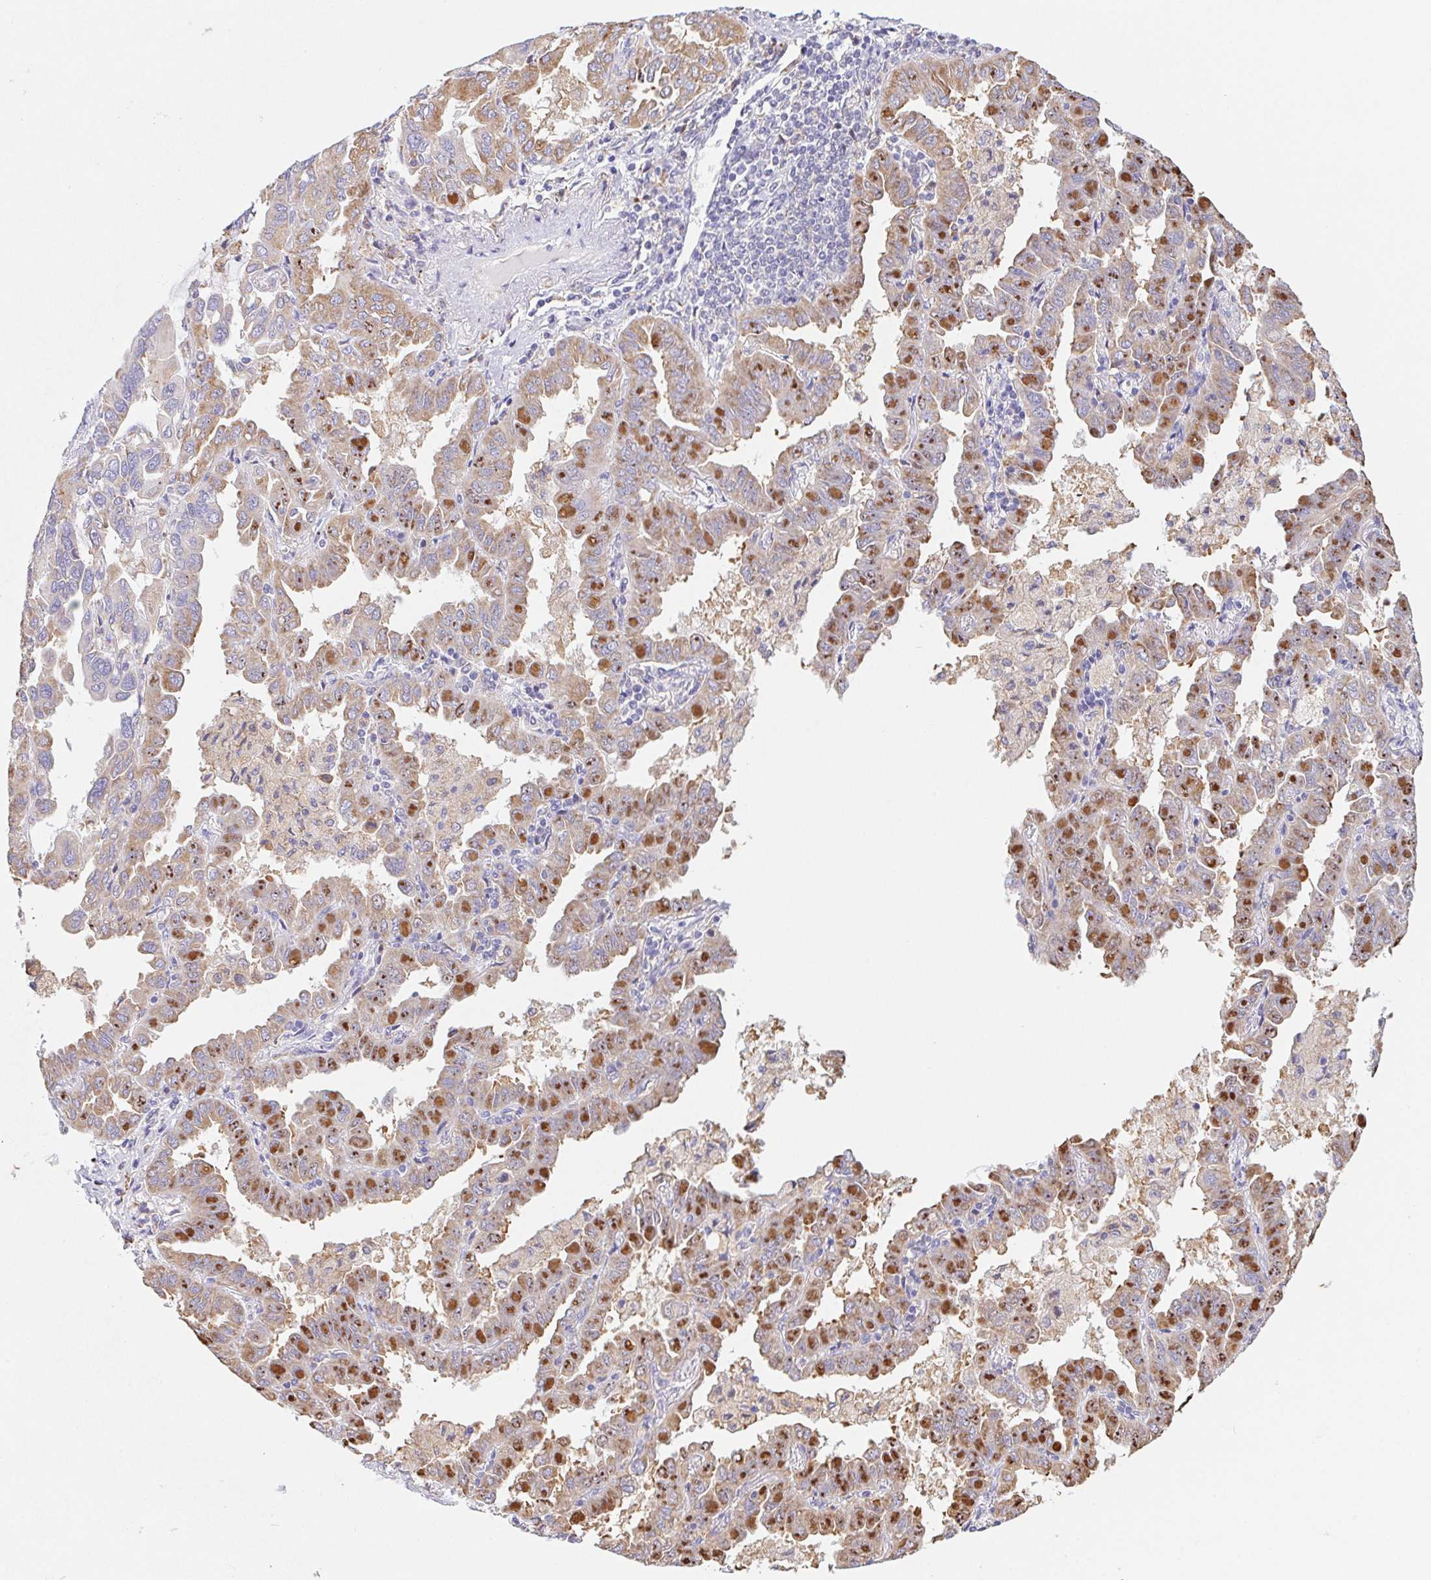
{"staining": {"intensity": "moderate", "quantity": "25%-75%", "location": "cytoplasmic/membranous"}, "tissue": "lung cancer", "cell_type": "Tumor cells", "image_type": "cancer", "snomed": [{"axis": "morphology", "description": "Adenocarcinoma, NOS"}, {"axis": "topography", "description": "Lung"}], "caption": "Protein staining of lung cancer tissue reveals moderate cytoplasmic/membranous expression in approximately 25%-75% of tumor cells. (brown staining indicates protein expression, while blue staining denotes nuclei).", "gene": "ADAM8", "patient": {"sex": "male", "age": 64}}